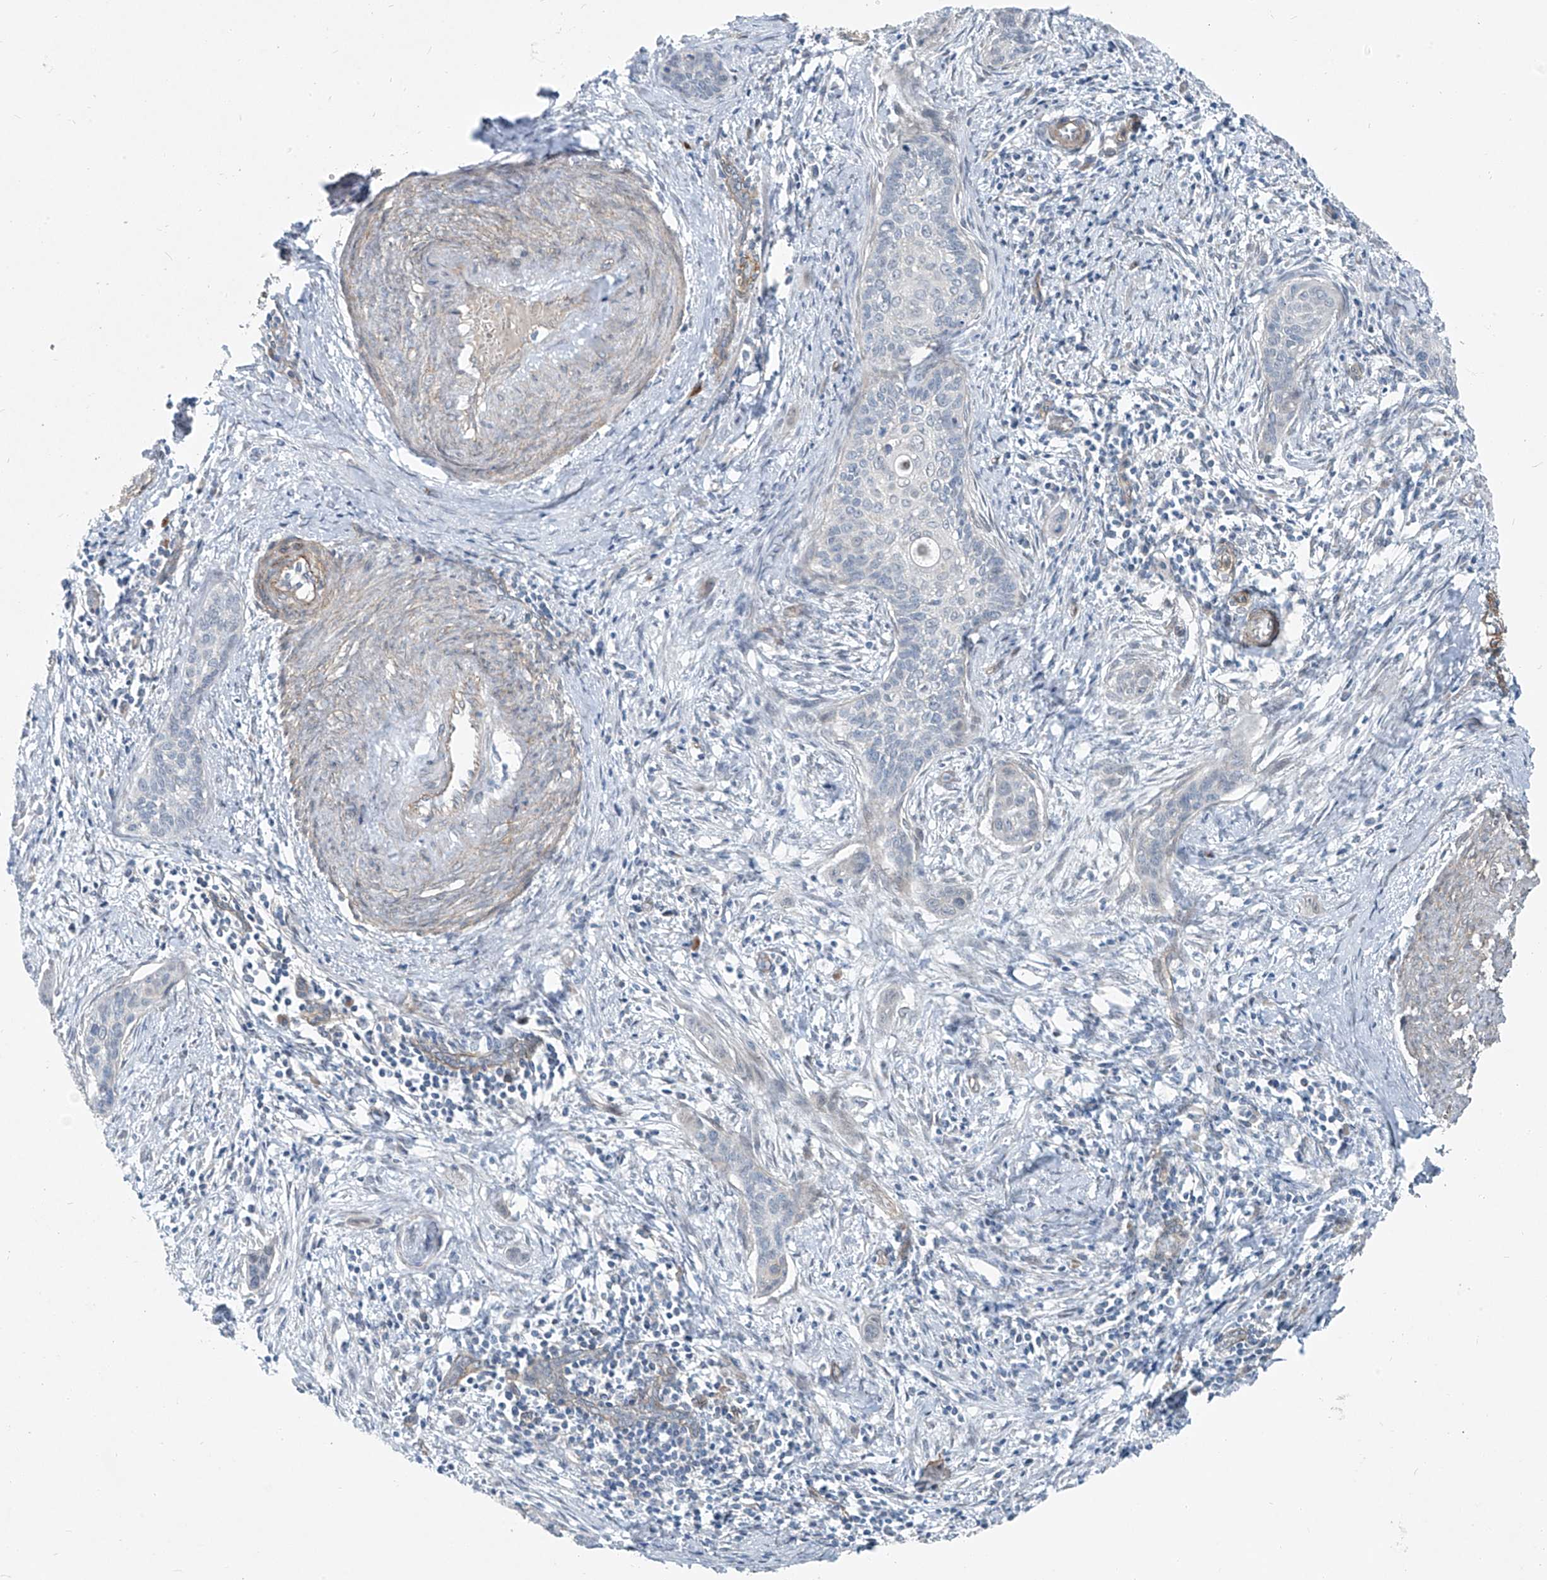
{"staining": {"intensity": "negative", "quantity": "none", "location": "none"}, "tissue": "cervical cancer", "cell_type": "Tumor cells", "image_type": "cancer", "snomed": [{"axis": "morphology", "description": "Squamous cell carcinoma, NOS"}, {"axis": "topography", "description": "Cervix"}], "caption": "Squamous cell carcinoma (cervical) stained for a protein using IHC demonstrates no staining tumor cells.", "gene": "TNS2", "patient": {"sex": "female", "age": 33}}